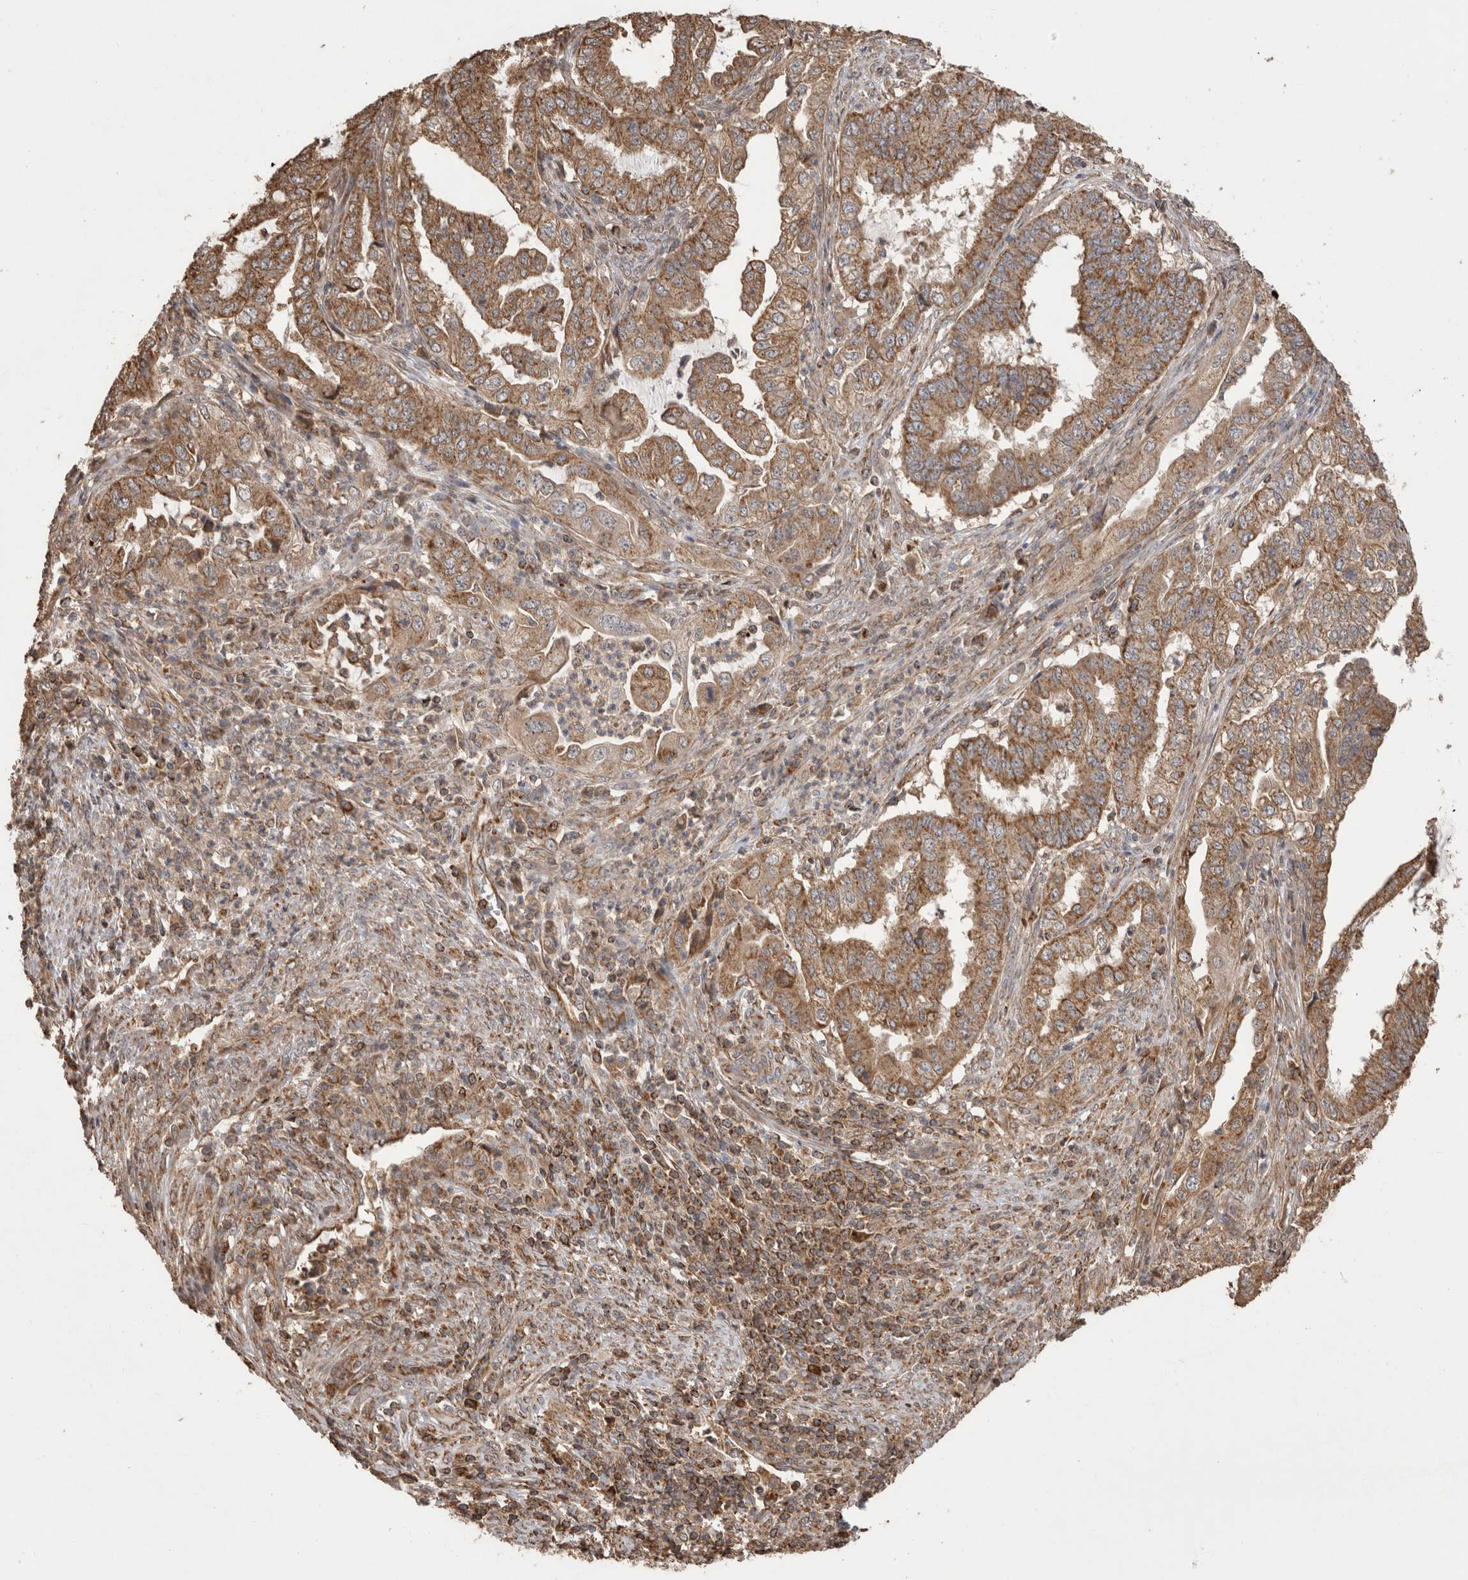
{"staining": {"intensity": "strong", "quantity": ">75%", "location": "cytoplasmic/membranous"}, "tissue": "endometrial cancer", "cell_type": "Tumor cells", "image_type": "cancer", "snomed": [{"axis": "morphology", "description": "Adenocarcinoma, NOS"}, {"axis": "topography", "description": "Endometrium"}], "caption": "This histopathology image displays endometrial cancer (adenocarcinoma) stained with immunohistochemistry to label a protein in brown. The cytoplasmic/membranous of tumor cells show strong positivity for the protein. Nuclei are counter-stained blue.", "gene": "IMMP2L", "patient": {"sex": "female", "age": 51}}